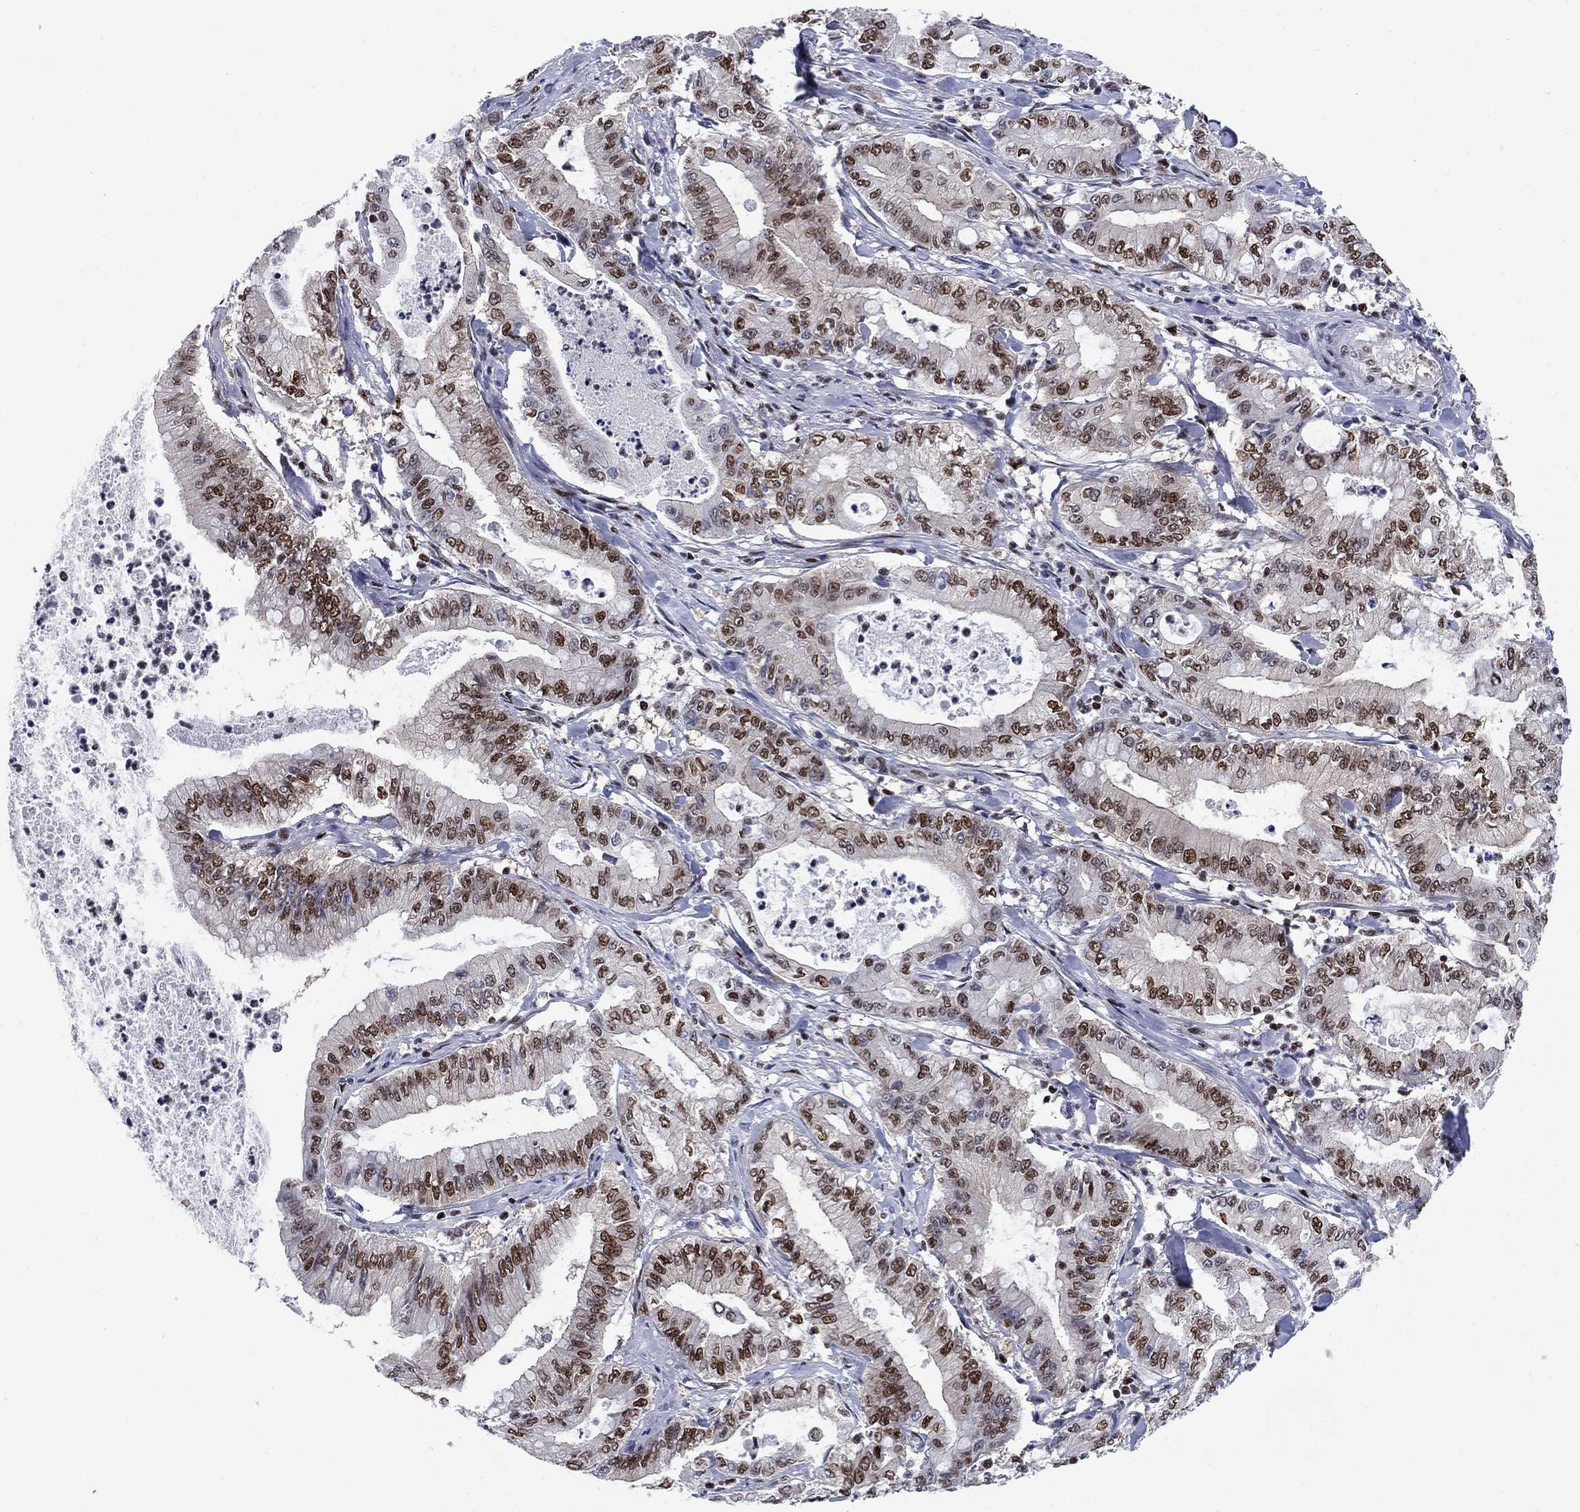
{"staining": {"intensity": "moderate", "quantity": ">75%", "location": "nuclear"}, "tissue": "pancreatic cancer", "cell_type": "Tumor cells", "image_type": "cancer", "snomed": [{"axis": "morphology", "description": "Adenocarcinoma, NOS"}, {"axis": "topography", "description": "Pancreas"}], "caption": "Immunohistochemistry (DAB (3,3'-diaminobenzidine)) staining of pancreatic cancer (adenocarcinoma) exhibits moderate nuclear protein staining in about >75% of tumor cells.", "gene": "RPRD1B", "patient": {"sex": "male", "age": 71}}